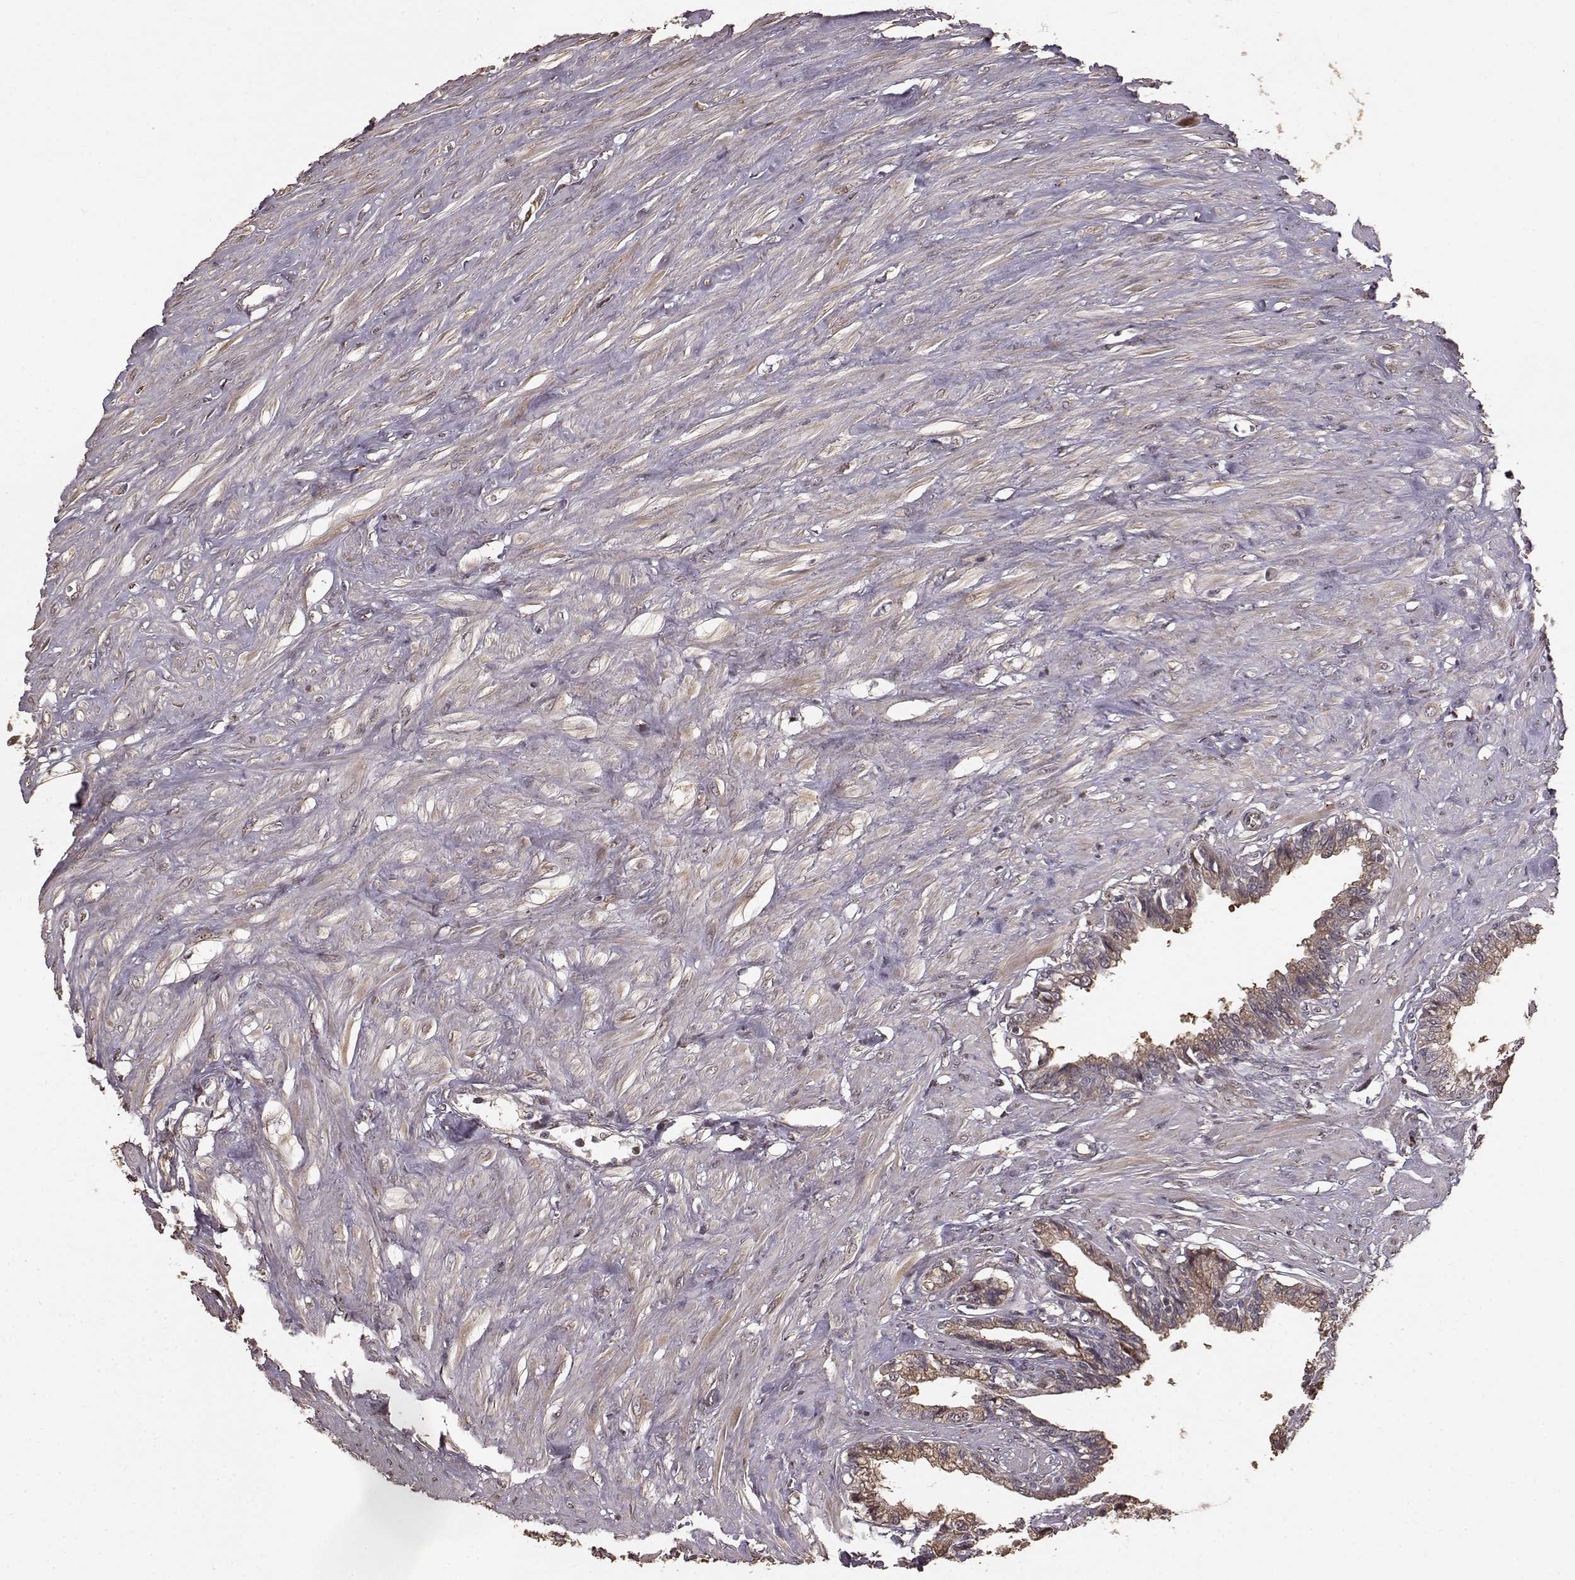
{"staining": {"intensity": "moderate", "quantity": "25%-75%", "location": "cytoplasmic/membranous"}, "tissue": "seminal vesicle", "cell_type": "Glandular cells", "image_type": "normal", "snomed": [{"axis": "morphology", "description": "Normal tissue, NOS"}, {"axis": "morphology", "description": "Urothelial carcinoma, NOS"}, {"axis": "topography", "description": "Urinary bladder"}, {"axis": "topography", "description": "Seminal veicle"}], "caption": "The photomicrograph exhibits immunohistochemical staining of unremarkable seminal vesicle. There is moderate cytoplasmic/membranous expression is appreciated in approximately 25%-75% of glandular cells.", "gene": "USP15", "patient": {"sex": "male", "age": 76}}